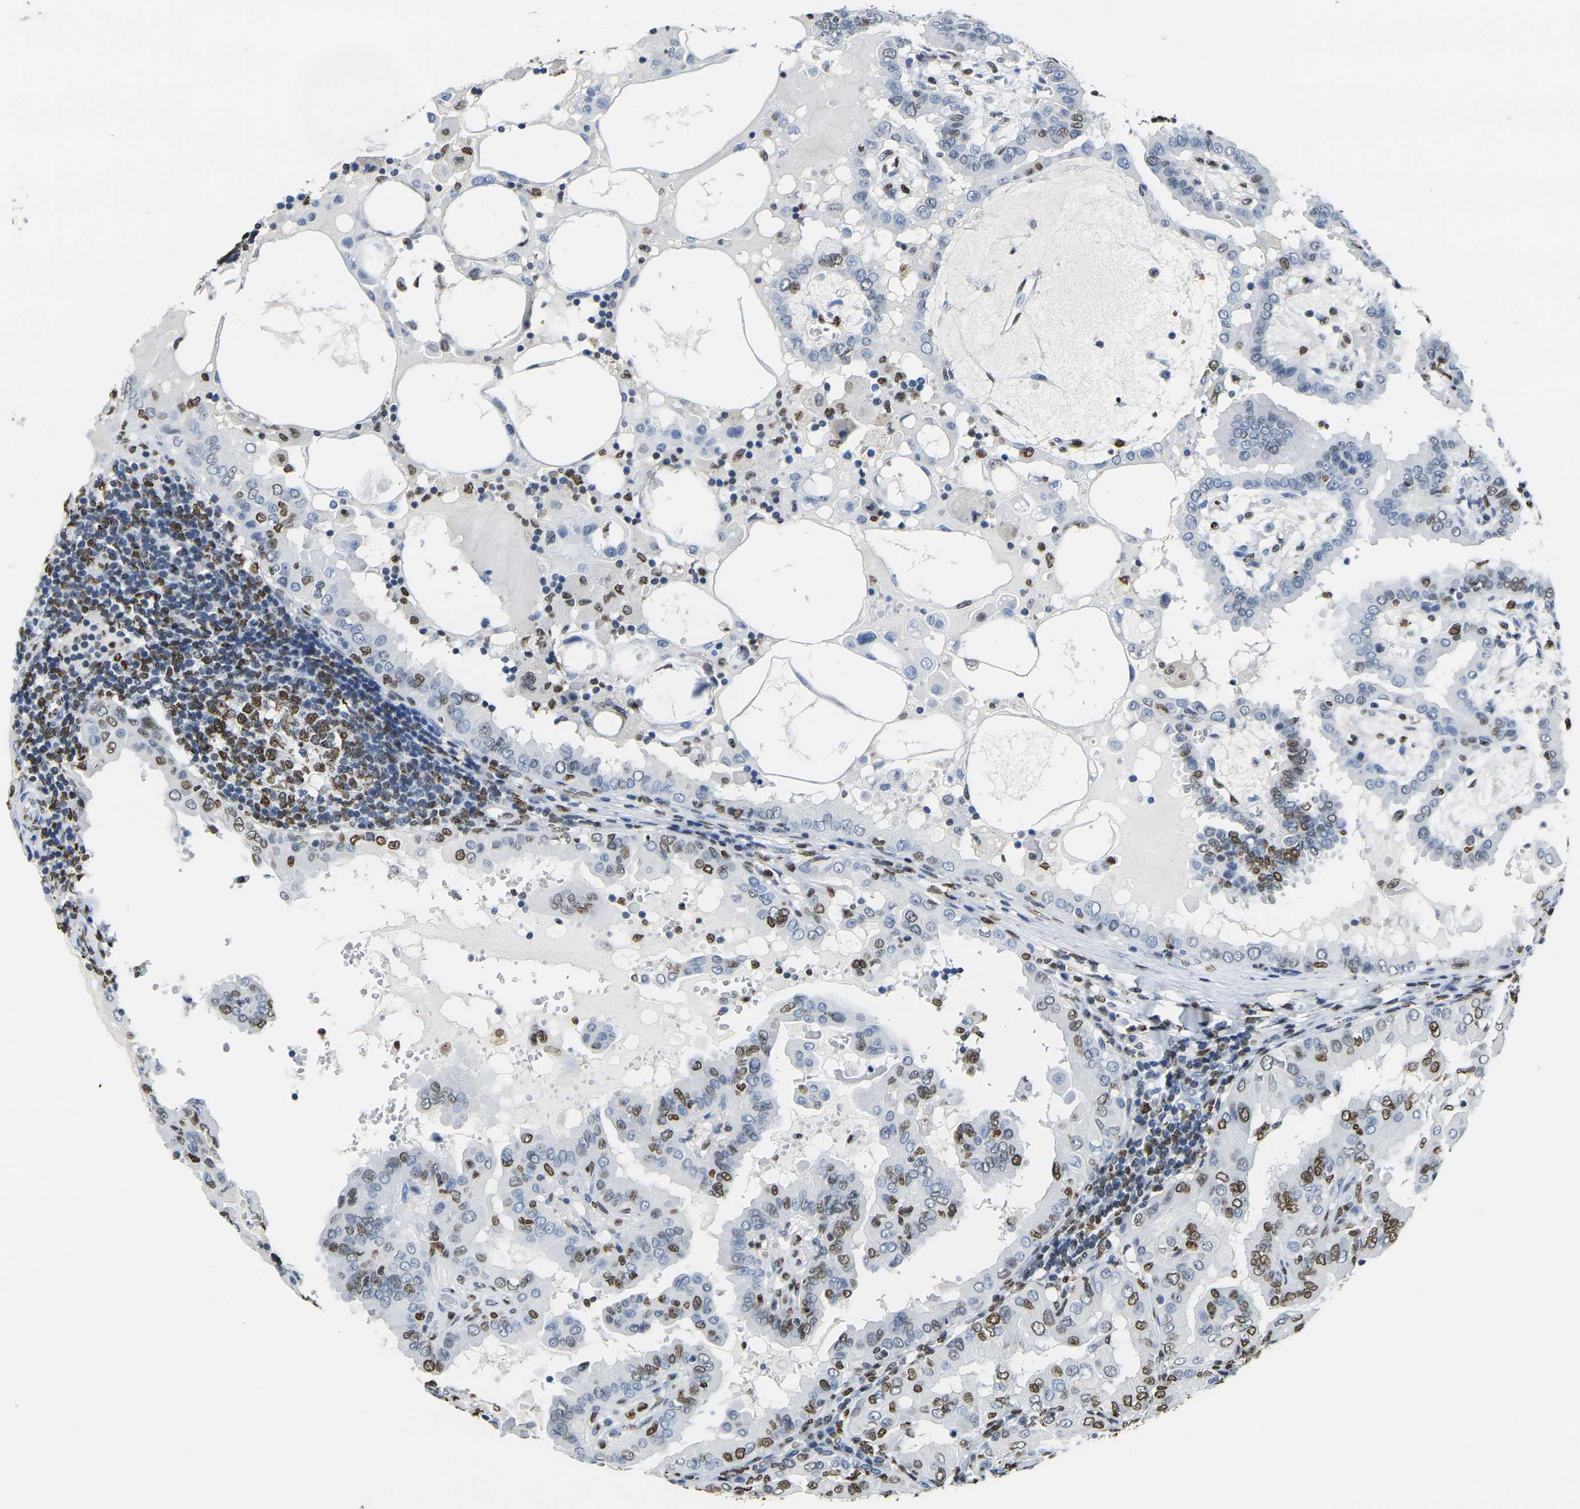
{"staining": {"intensity": "strong", "quantity": "25%-75%", "location": "nuclear"}, "tissue": "thyroid cancer", "cell_type": "Tumor cells", "image_type": "cancer", "snomed": [{"axis": "morphology", "description": "Papillary adenocarcinoma, NOS"}, {"axis": "topography", "description": "Thyroid gland"}], "caption": "Thyroid cancer stained with IHC reveals strong nuclear positivity in approximately 25%-75% of tumor cells. Nuclei are stained in blue.", "gene": "DRAXIN", "patient": {"sex": "male", "age": 33}}